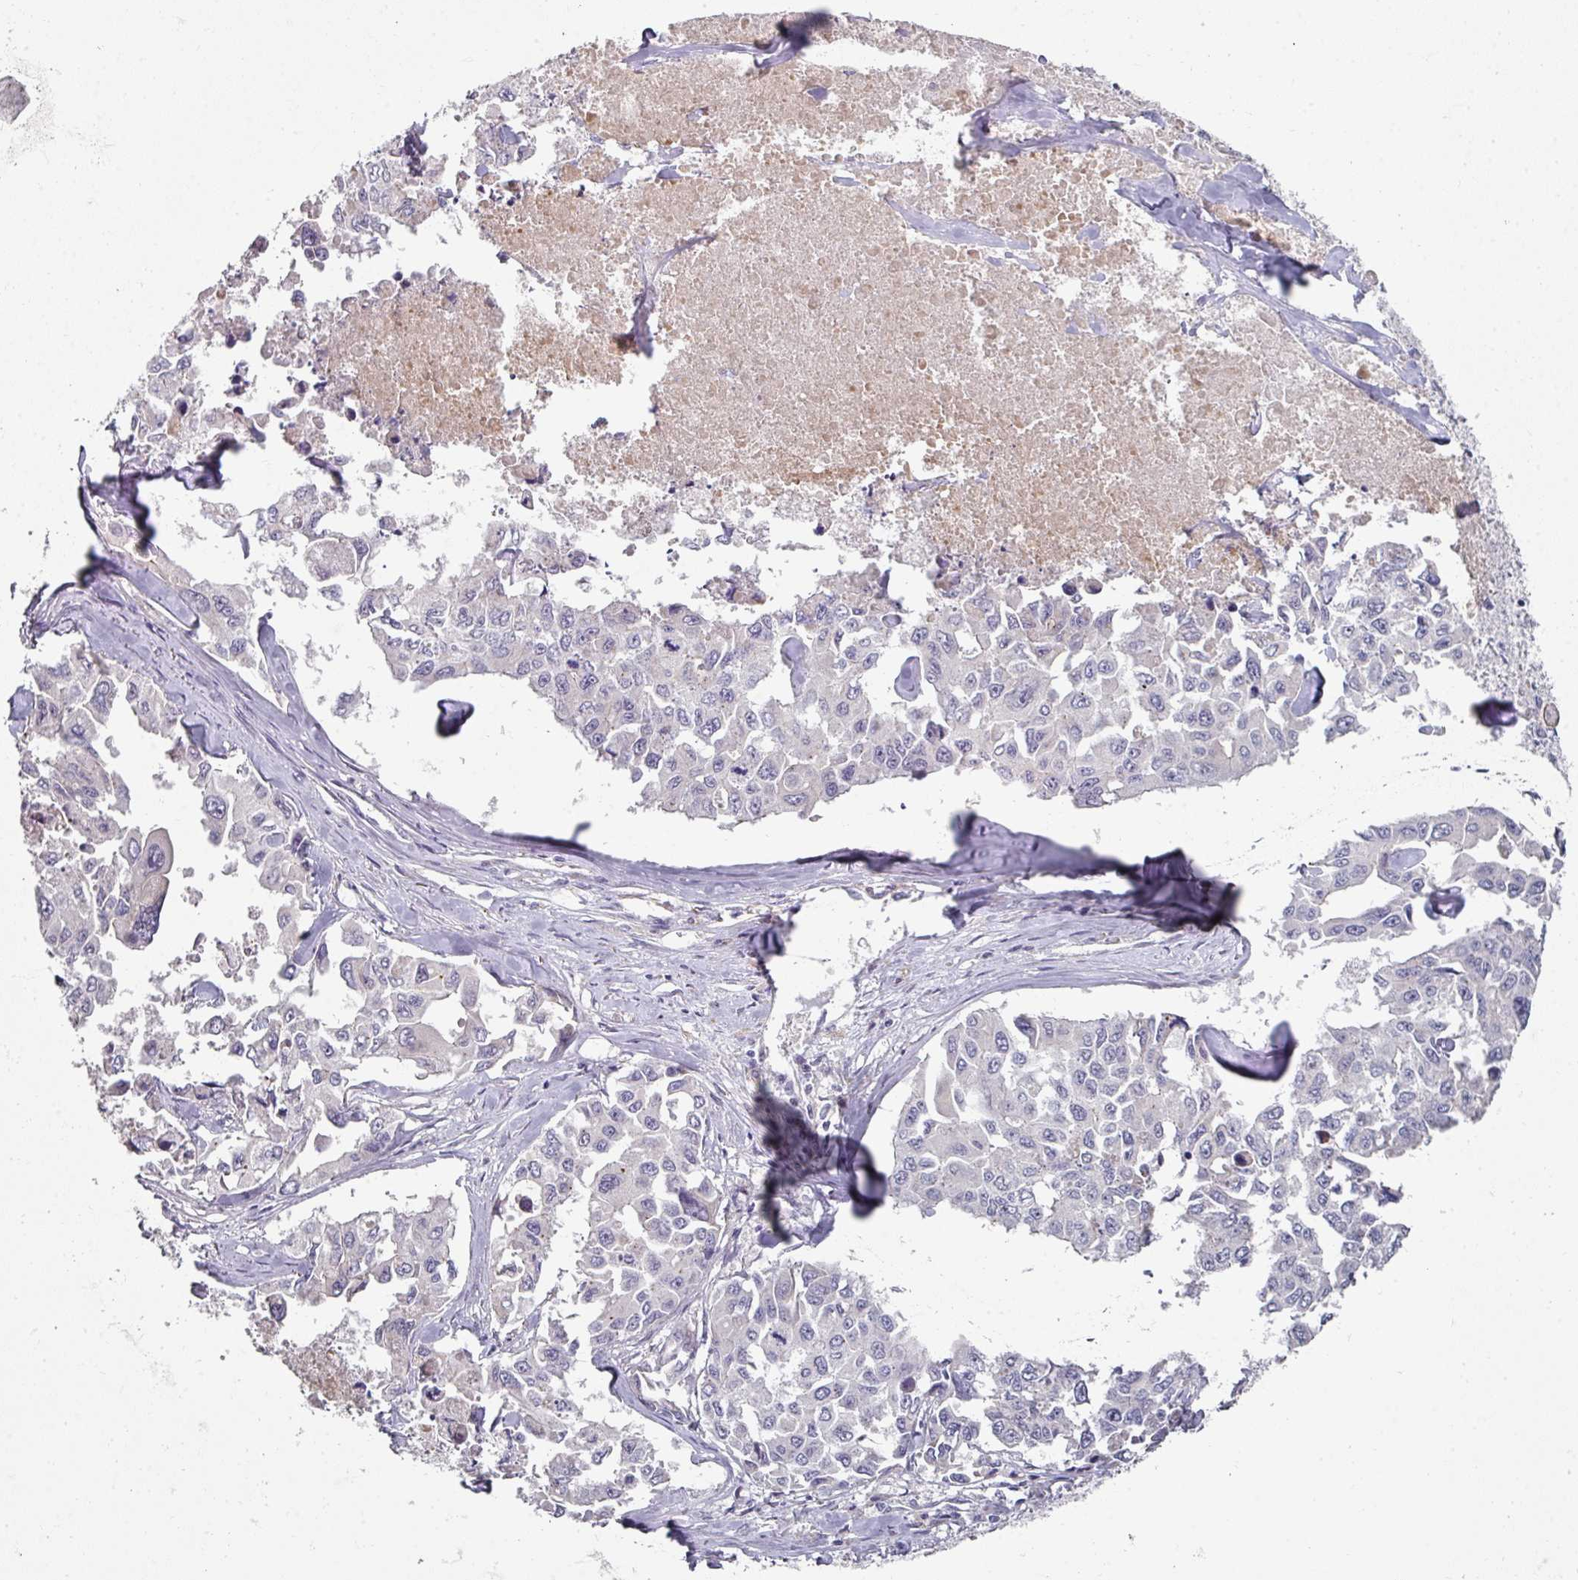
{"staining": {"intensity": "negative", "quantity": "none", "location": "none"}, "tissue": "lung cancer", "cell_type": "Tumor cells", "image_type": "cancer", "snomed": [{"axis": "morphology", "description": "Adenocarcinoma, NOS"}, {"axis": "topography", "description": "Lung"}], "caption": "An immunohistochemistry photomicrograph of lung cancer (adenocarcinoma) is shown. There is no staining in tumor cells of lung cancer (adenocarcinoma). (Stains: DAB (3,3'-diaminobenzidine) immunohistochemistry with hematoxylin counter stain, Microscopy: brightfield microscopy at high magnification).", "gene": "WSB2", "patient": {"sex": "male", "age": 64}}